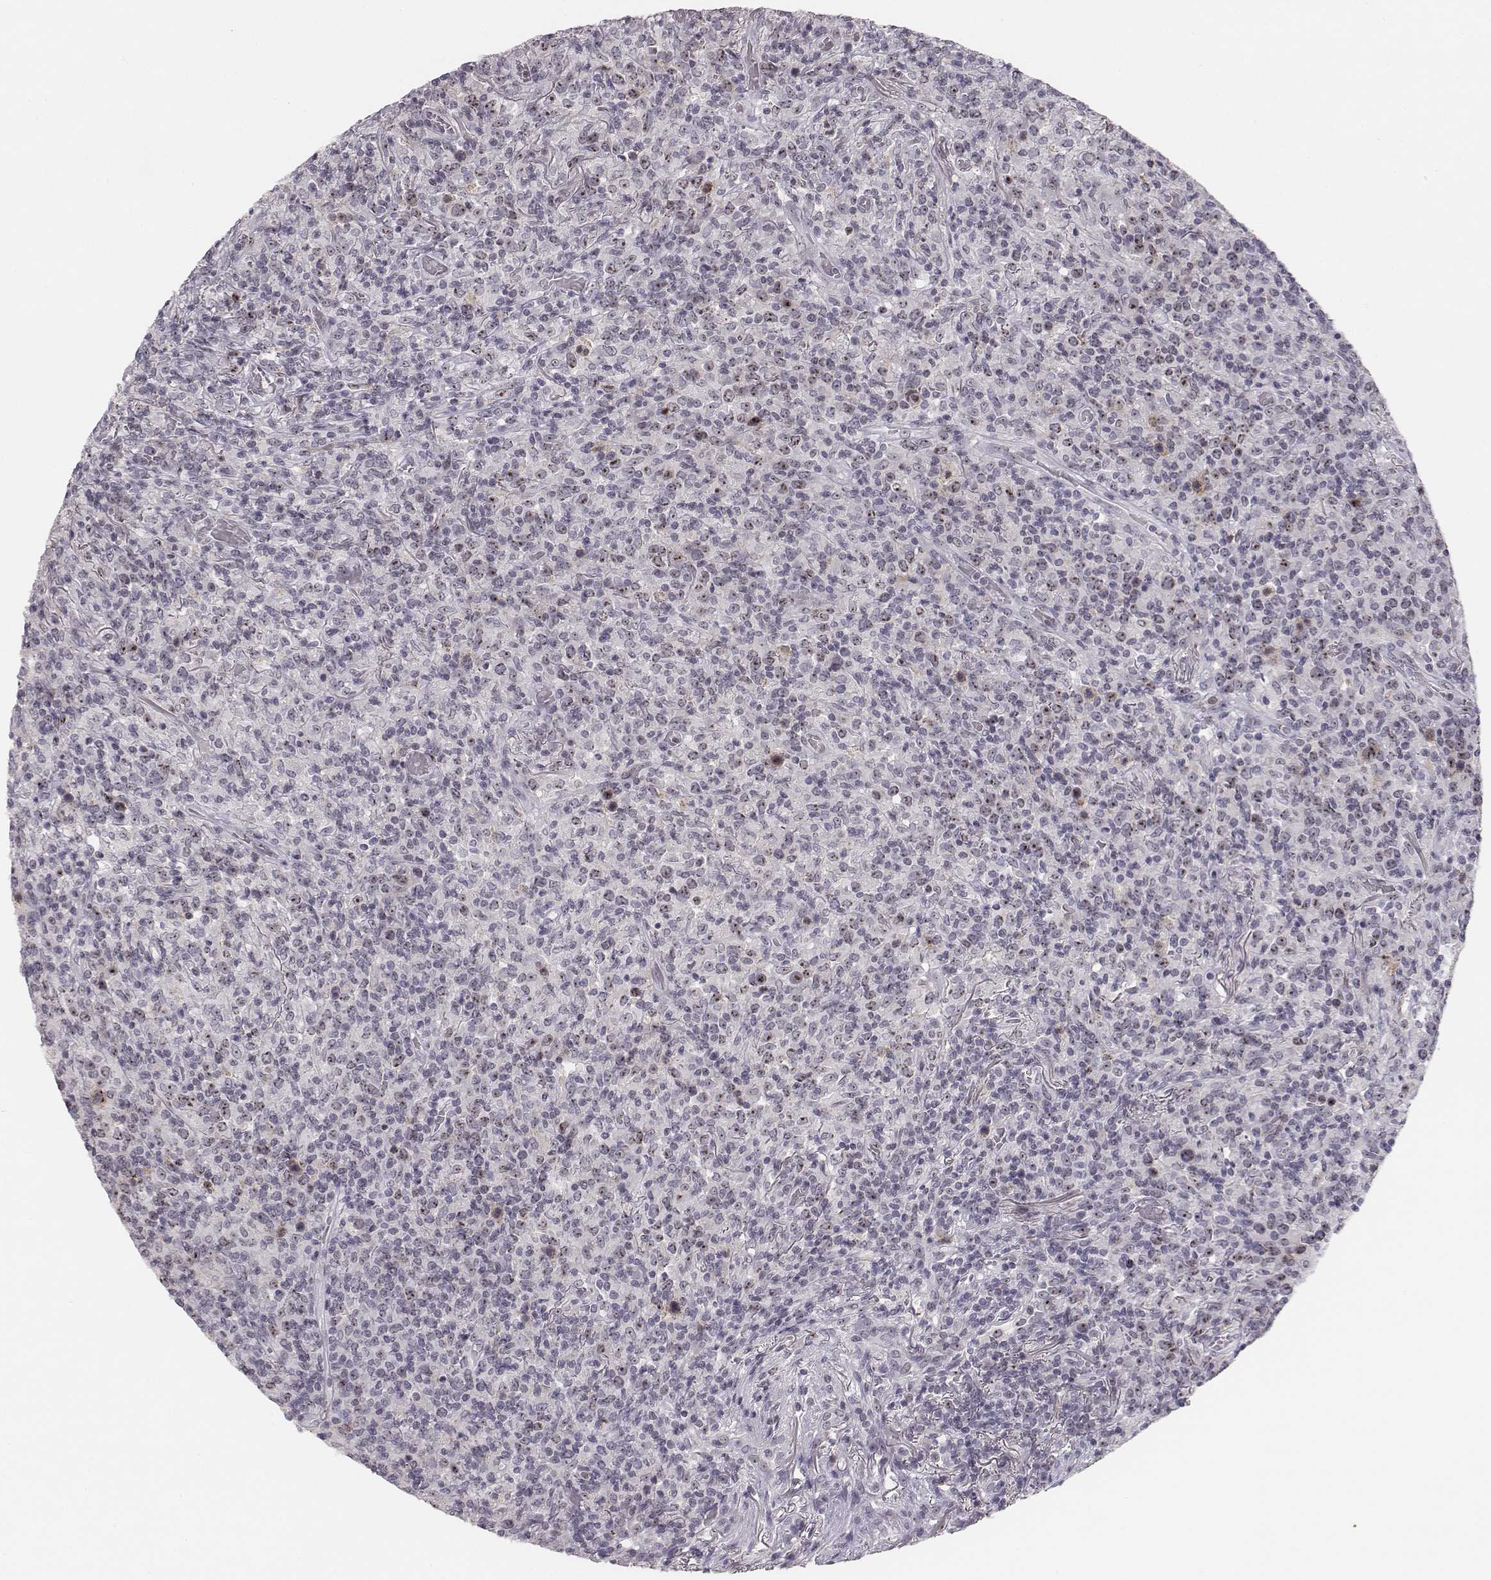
{"staining": {"intensity": "moderate", "quantity": "<25%", "location": "nuclear"}, "tissue": "lymphoma", "cell_type": "Tumor cells", "image_type": "cancer", "snomed": [{"axis": "morphology", "description": "Malignant lymphoma, non-Hodgkin's type, High grade"}, {"axis": "topography", "description": "Lung"}], "caption": "High-grade malignant lymphoma, non-Hodgkin's type stained with a protein marker demonstrates moderate staining in tumor cells.", "gene": "NIFK", "patient": {"sex": "male", "age": 79}}